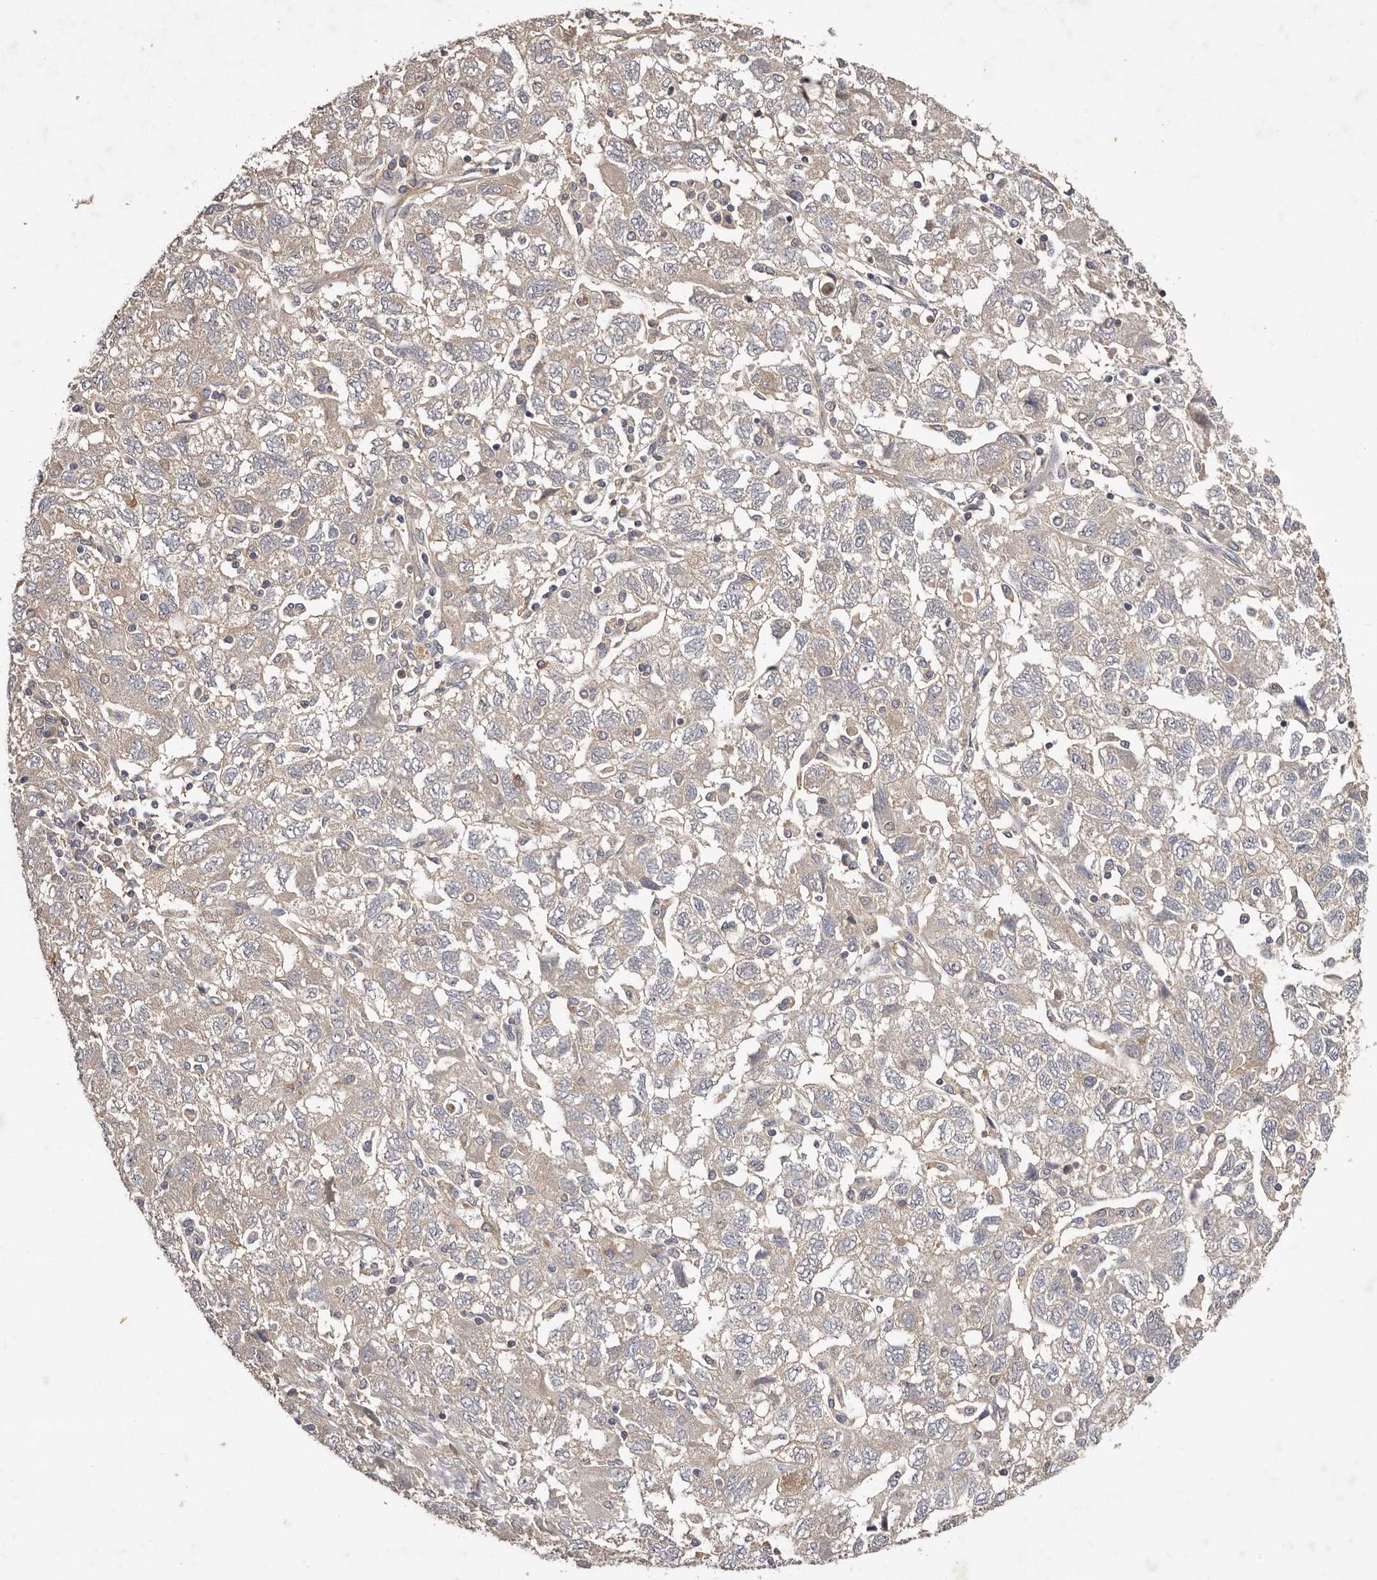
{"staining": {"intensity": "weak", "quantity": ">75%", "location": "cytoplasmic/membranous"}, "tissue": "ovarian cancer", "cell_type": "Tumor cells", "image_type": "cancer", "snomed": [{"axis": "morphology", "description": "Carcinoma, NOS"}, {"axis": "morphology", "description": "Cystadenocarcinoma, serous, NOS"}, {"axis": "topography", "description": "Ovary"}], "caption": "Immunohistochemistry of human ovarian cancer displays low levels of weak cytoplasmic/membranous positivity in about >75% of tumor cells.", "gene": "LTV1", "patient": {"sex": "female", "age": 69}}